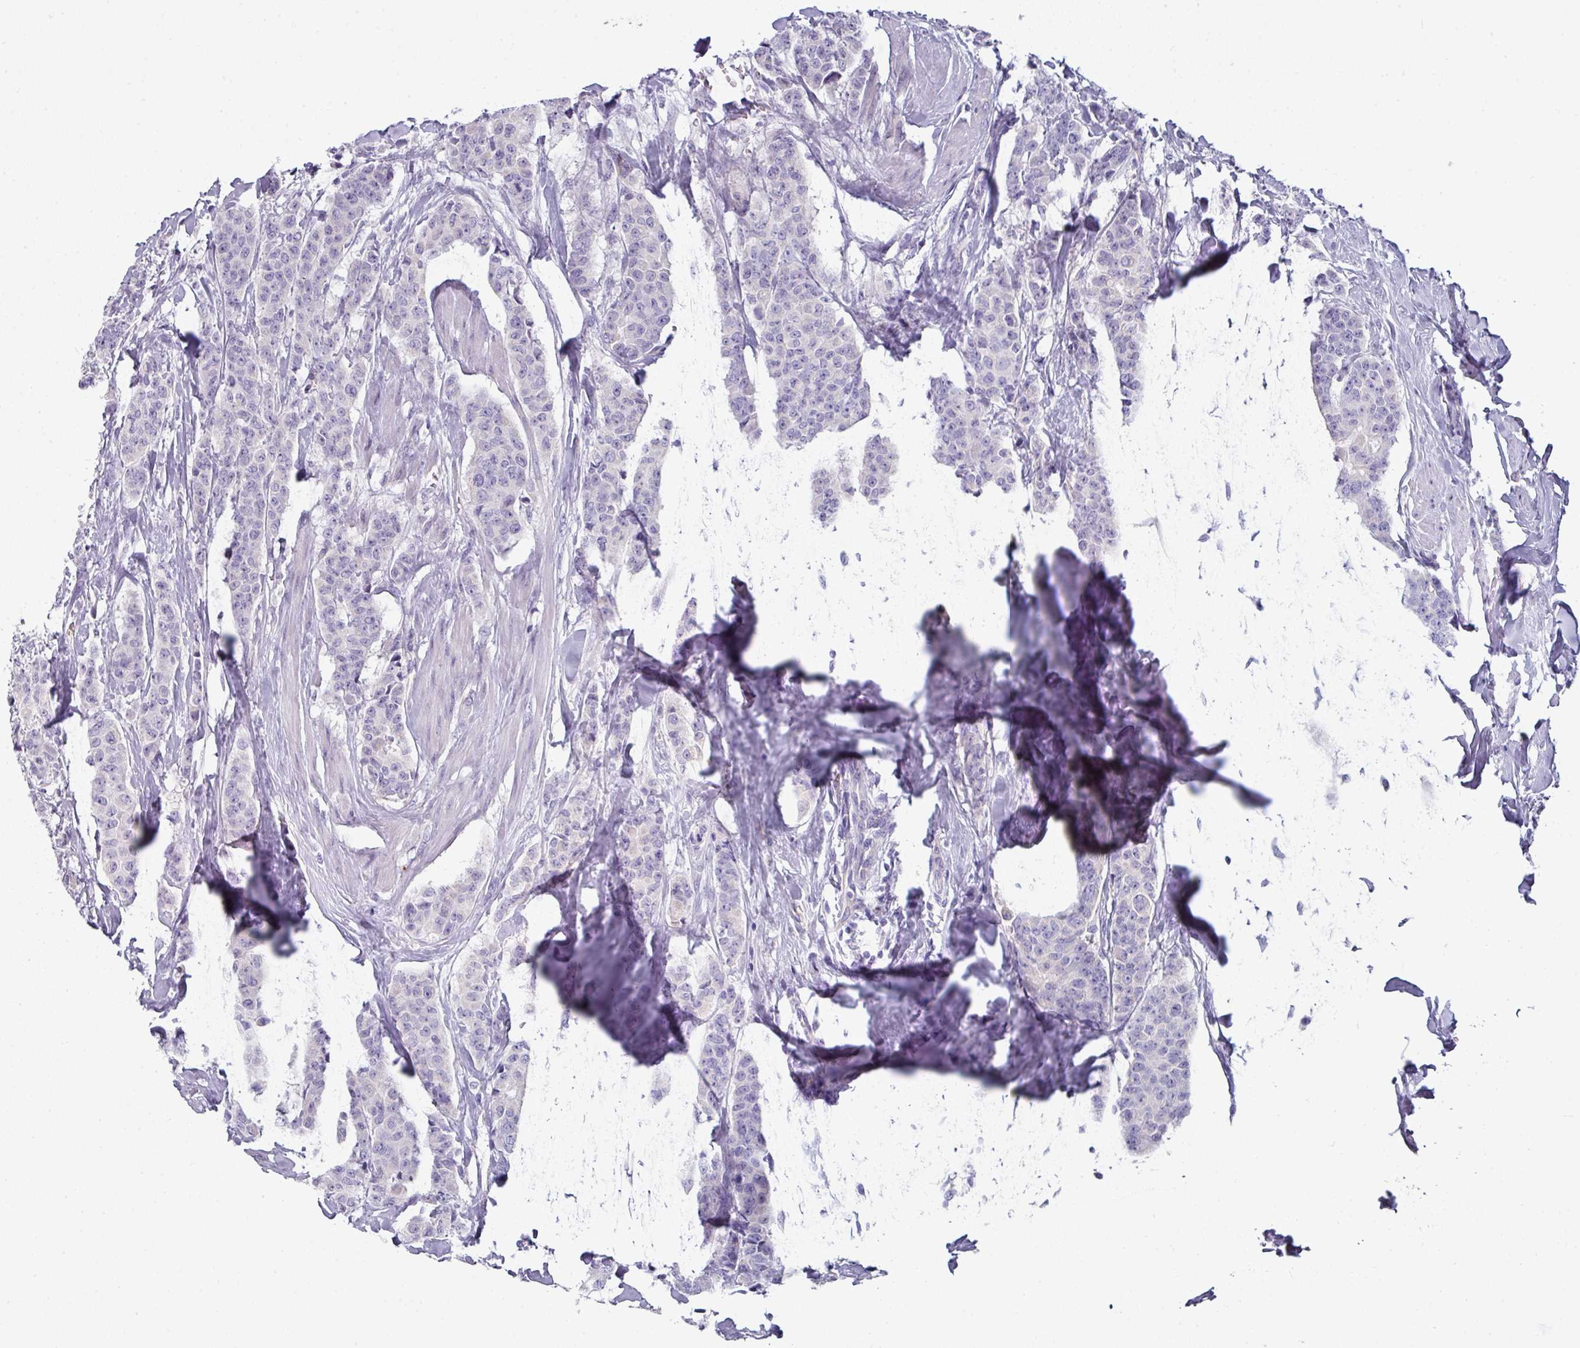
{"staining": {"intensity": "negative", "quantity": "none", "location": "none"}, "tissue": "breast cancer", "cell_type": "Tumor cells", "image_type": "cancer", "snomed": [{"axis": "morphology", "description": "Duct carcinoma"}, {"axis": "topography", "description": "Breast"}], "caption": "This is an immunohistochemistry (IHC) photomicrograph of breast cancer. There is no positivity in tumor cells.", "gene": "SLC17A7", "patient": {"sex": "female", "age": 40}}